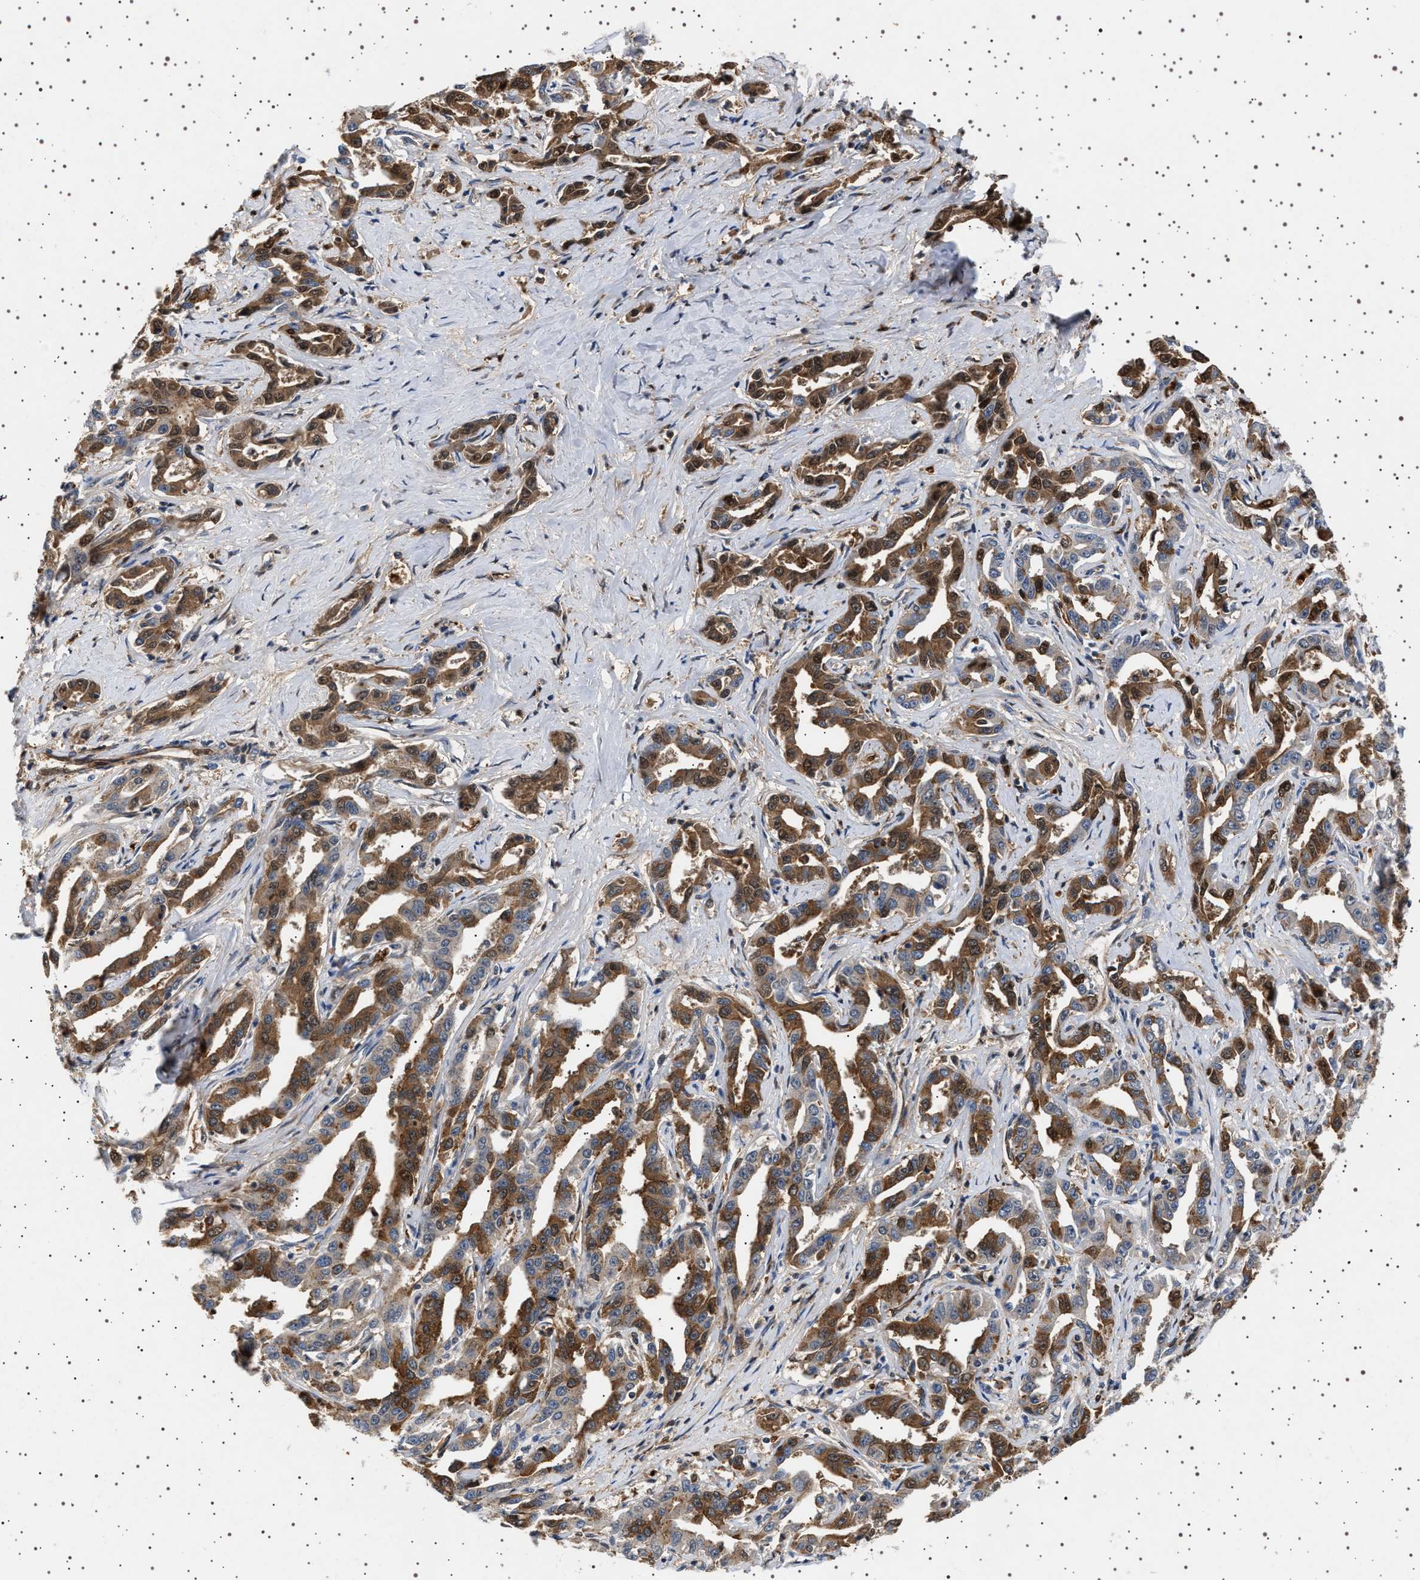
{"staining": {"intensity": "moderate", "quantity": "25%-75%", "location": "cytoplasmic/membranous"}, "tissue": "liver cancer", "cell_type": "Tumor cells", "image_type": "cancer", "snomed": [{"axis": "morphology", "description": "Cholangiocarcinoma"}, {"axis": "topography", "description": "Liver"}], "caption": "Immunohistochemistry (IHC) staining of liver cancer (cholangiocarcinoma), which demonstrates medium levels of moderate cytoplasmic/membranous staining in about 25%-75% of tumor cells indicating moderate cytoplasmic/membranous protein positivity. The staining was performed using DAB (brown) for protein detection and nuclei were counterstained in hematoxylin (blue).", "gene": "FICD", "patient": {"sex": "male", "age": 59}}